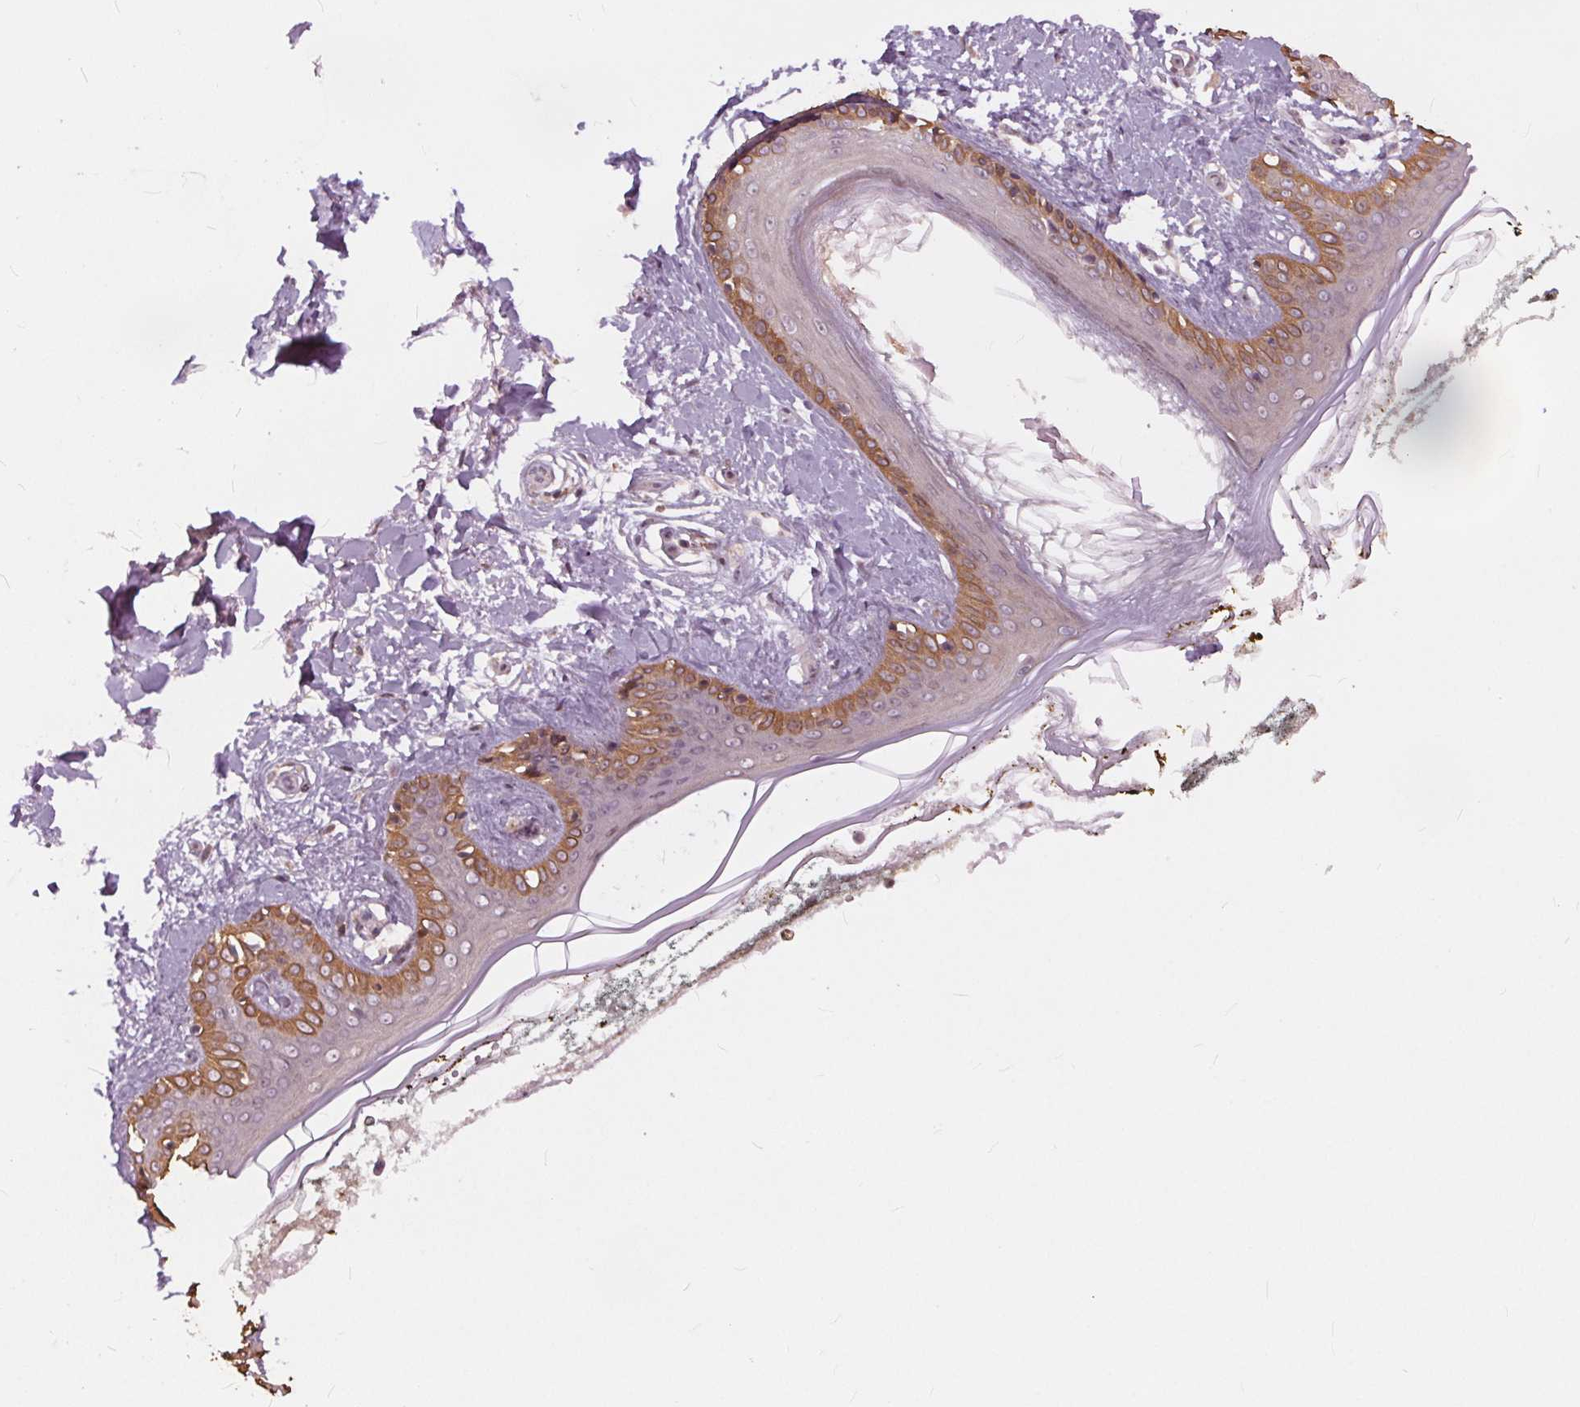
{"staining": {"intensity": "weak", "quantity": ">75%", "location": "cytoplasmic/membranous"}, "tissue": "skin", "cell_type": "Fibroblasts", "image_type": "normal", "snomed": [{"axis": "morphology", "description": "Normal tissue, NOS"}, {"axis": "topography", "description": "Skin"}], "caption": "Protein analysis of benign skin demonstrates weak cytoplasmic/membranous staining in approximately >75% of fibroblasts.", "gene": "HIF1AN", "patient": {"sex": "female", "age": 34}}